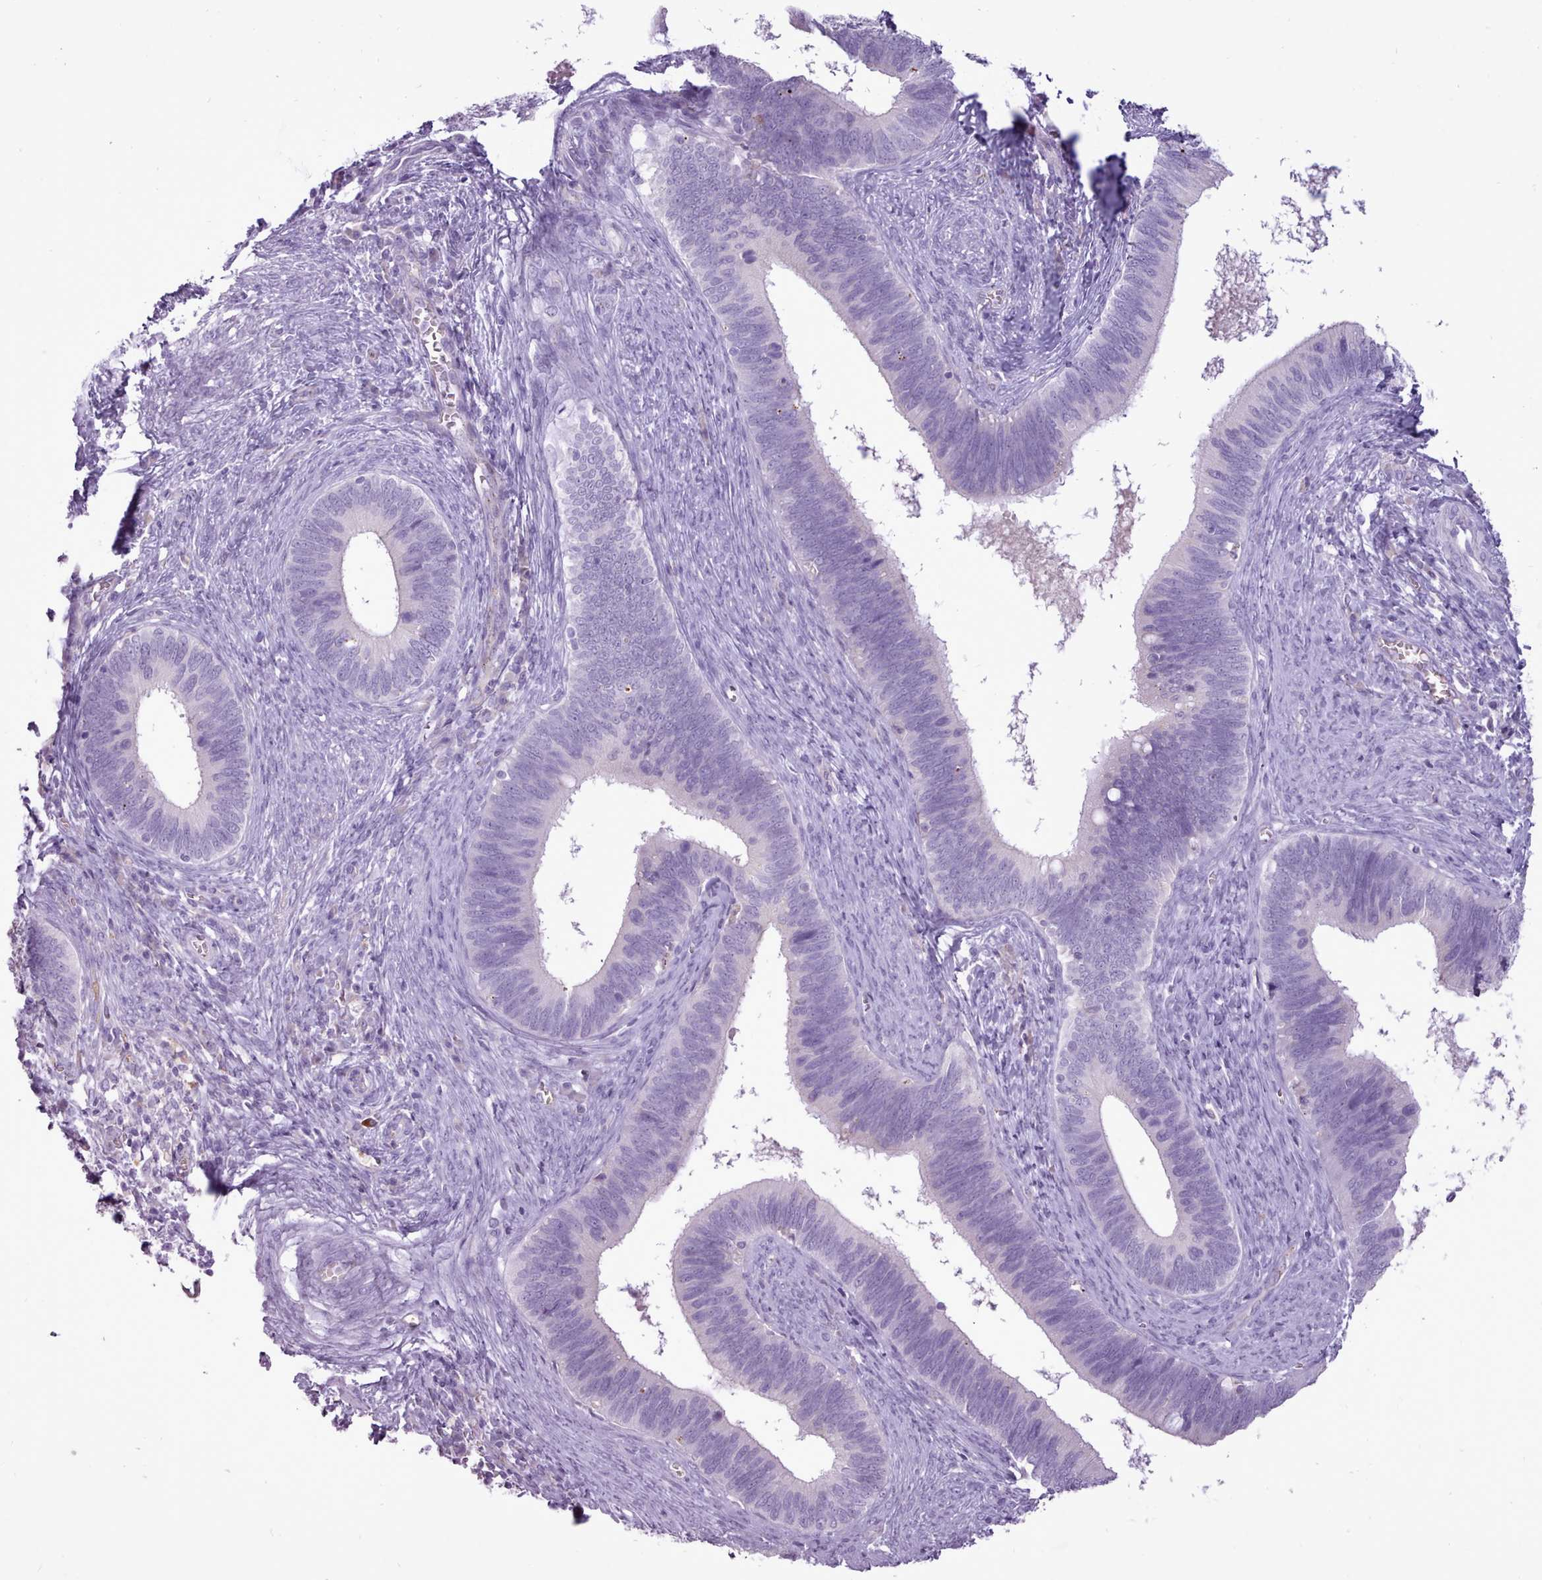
{"staining": {"intensity": "negative", "quantity": "none", "location": "none"}, "tissue": "cervical cancer", "cell_type": "Tumor cells", "image_type": "cancer", "snomed": [{"axis": "morphology", "description": "Adenocarcinoma, NOS"}, {"axis": "topography", "description": "Cervix"}], "caption": "The micrograph reveals no significant expression in tumor cells of adenocarcinoma (cervical).", "gene": "ATRAID", "patient": {"sex": "female", "age": 42}}